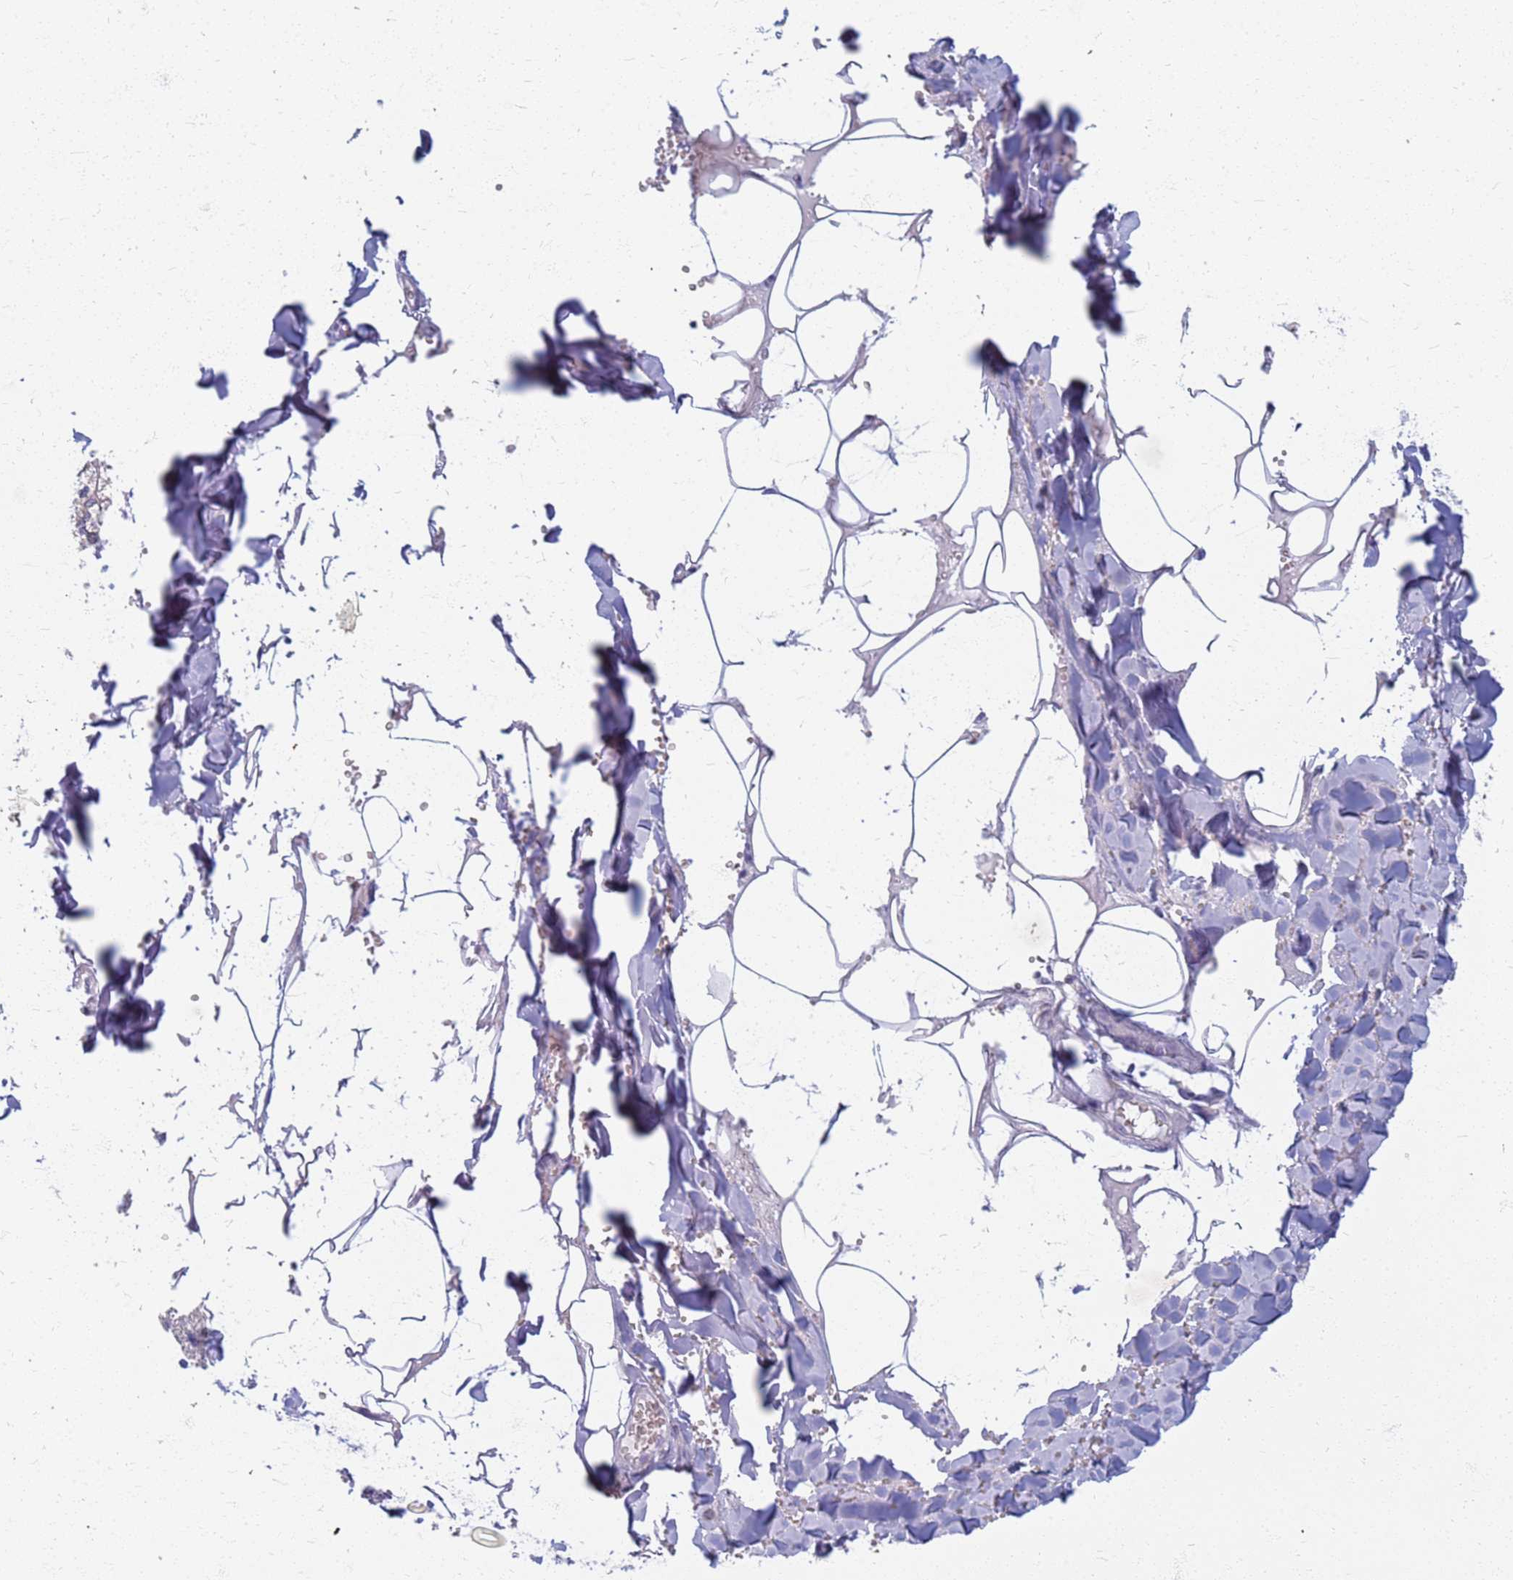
{"staining": {"intensity": "negative", "quantity": "none", "location": "none"}, "tissue": "adipose tissue", "cell_type": "Adipocytes", "image_type": "normal", "snomed": [{"axis": "morphology", "description": "Normal tissue, NOS"}, {"axis": "topography", "description": "Salivary gland"}, {"axis": "topography", "description": "Peripheral nerve tissue"}], "caption": "Unremarkable adipose tissue was stained to show a protein in brown. There is no significant positivity in adipocytes. (Immunohistochemistry (ihc), brightfield microscopy, high magnification).", "gene": "EEA1", "patient": {"sex": "male", "age": 38}}